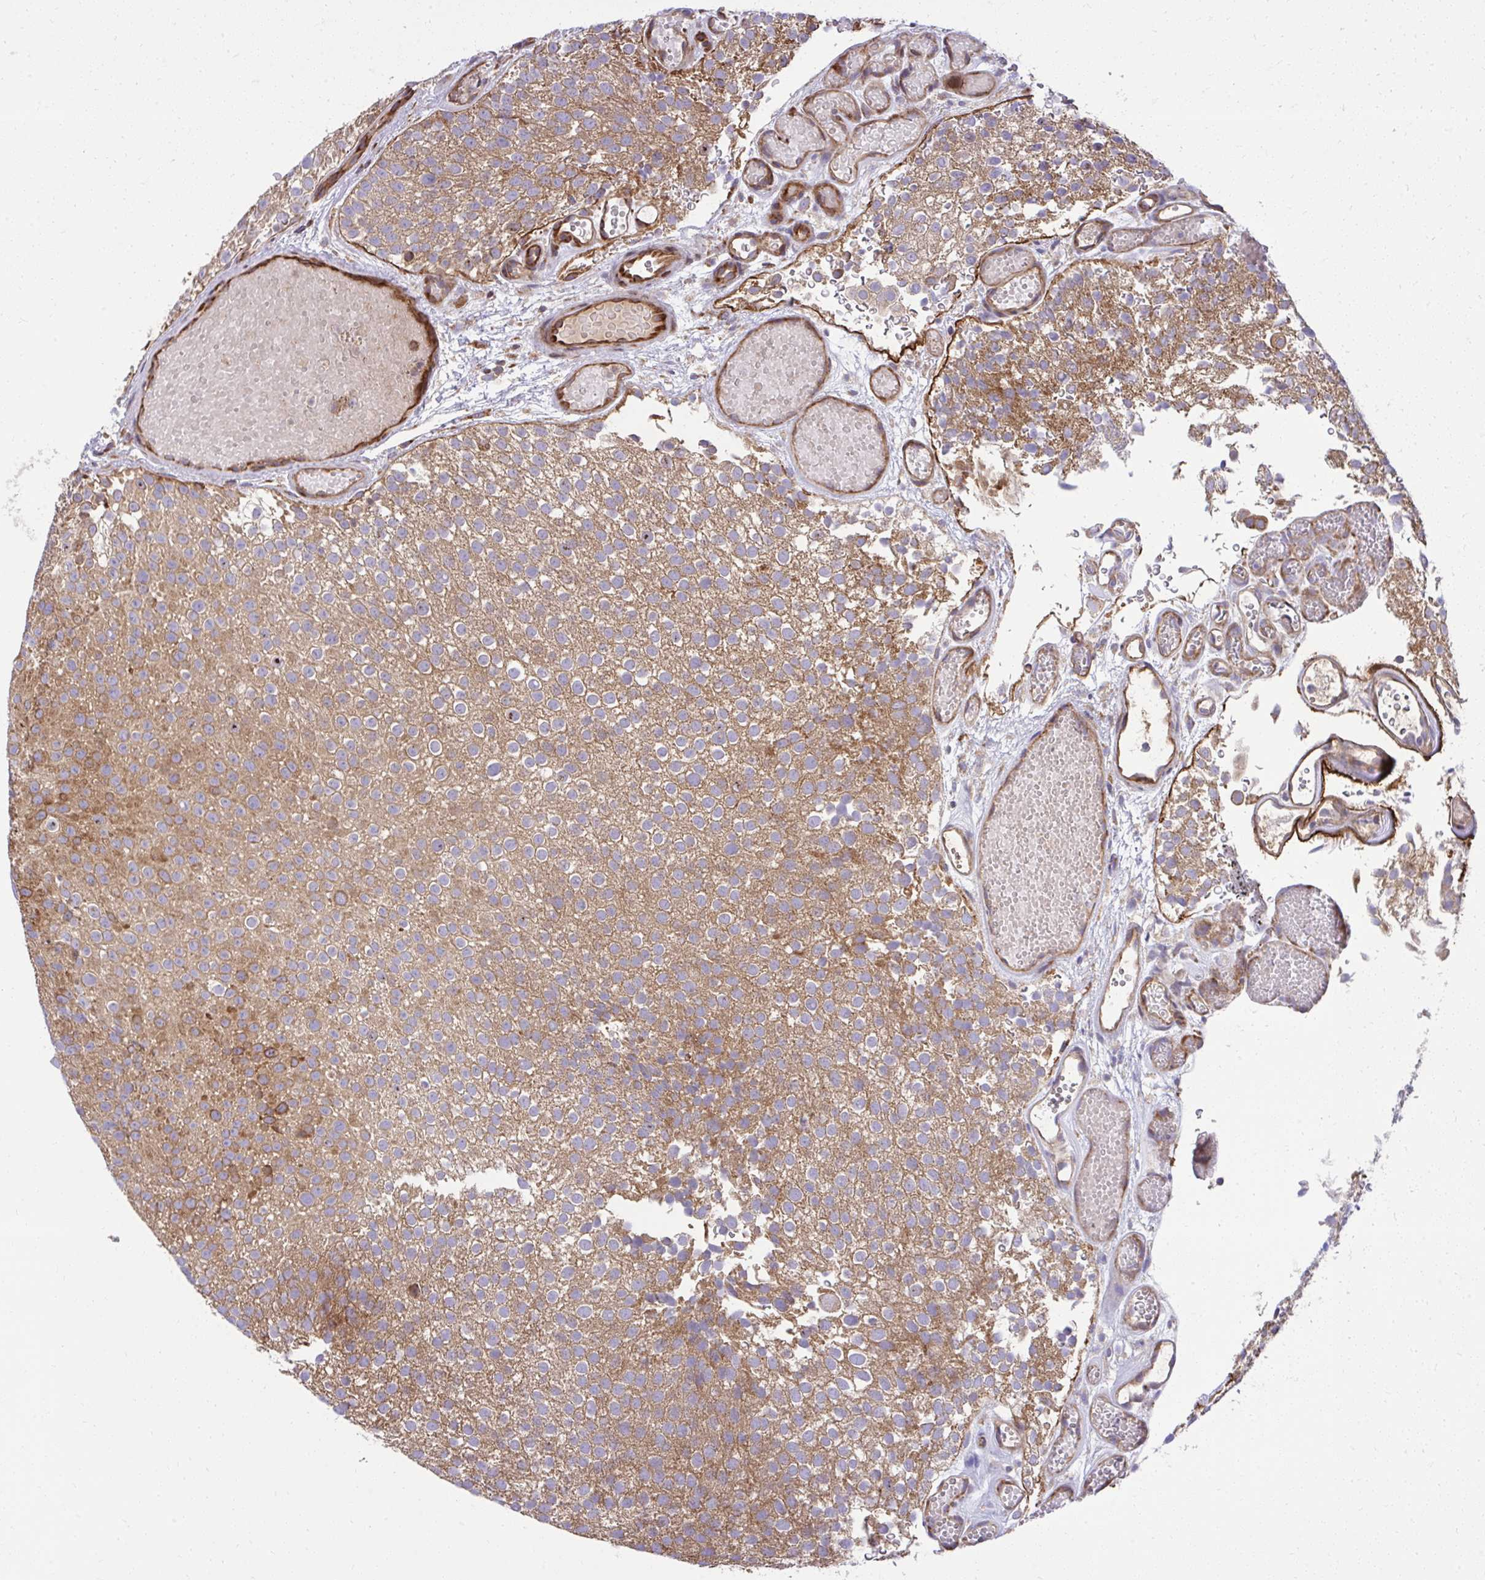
{"staining": {"intensity": "moderate", "quantity": ">75%", "location": "cytoplasmic/membranous"}, "tissue": "urothelial cancer", "cell_type": "Tumor cells", "image_type": "cancer", "snomed": [{"axis": "morphology", "description": "Urothelial carcinoma, Low grade"}, {"axis": "topography", "description": "Urinary bladder"}], "caption": "High-power microscopy captured an IHC photomicrograph of urothelial cancer, revealing moderate cytoplasmic/membranous expression in approximately >75% of tumor cells.", "gene": "NMNAT3", "patient": {"sex": "male", "age": 78}}